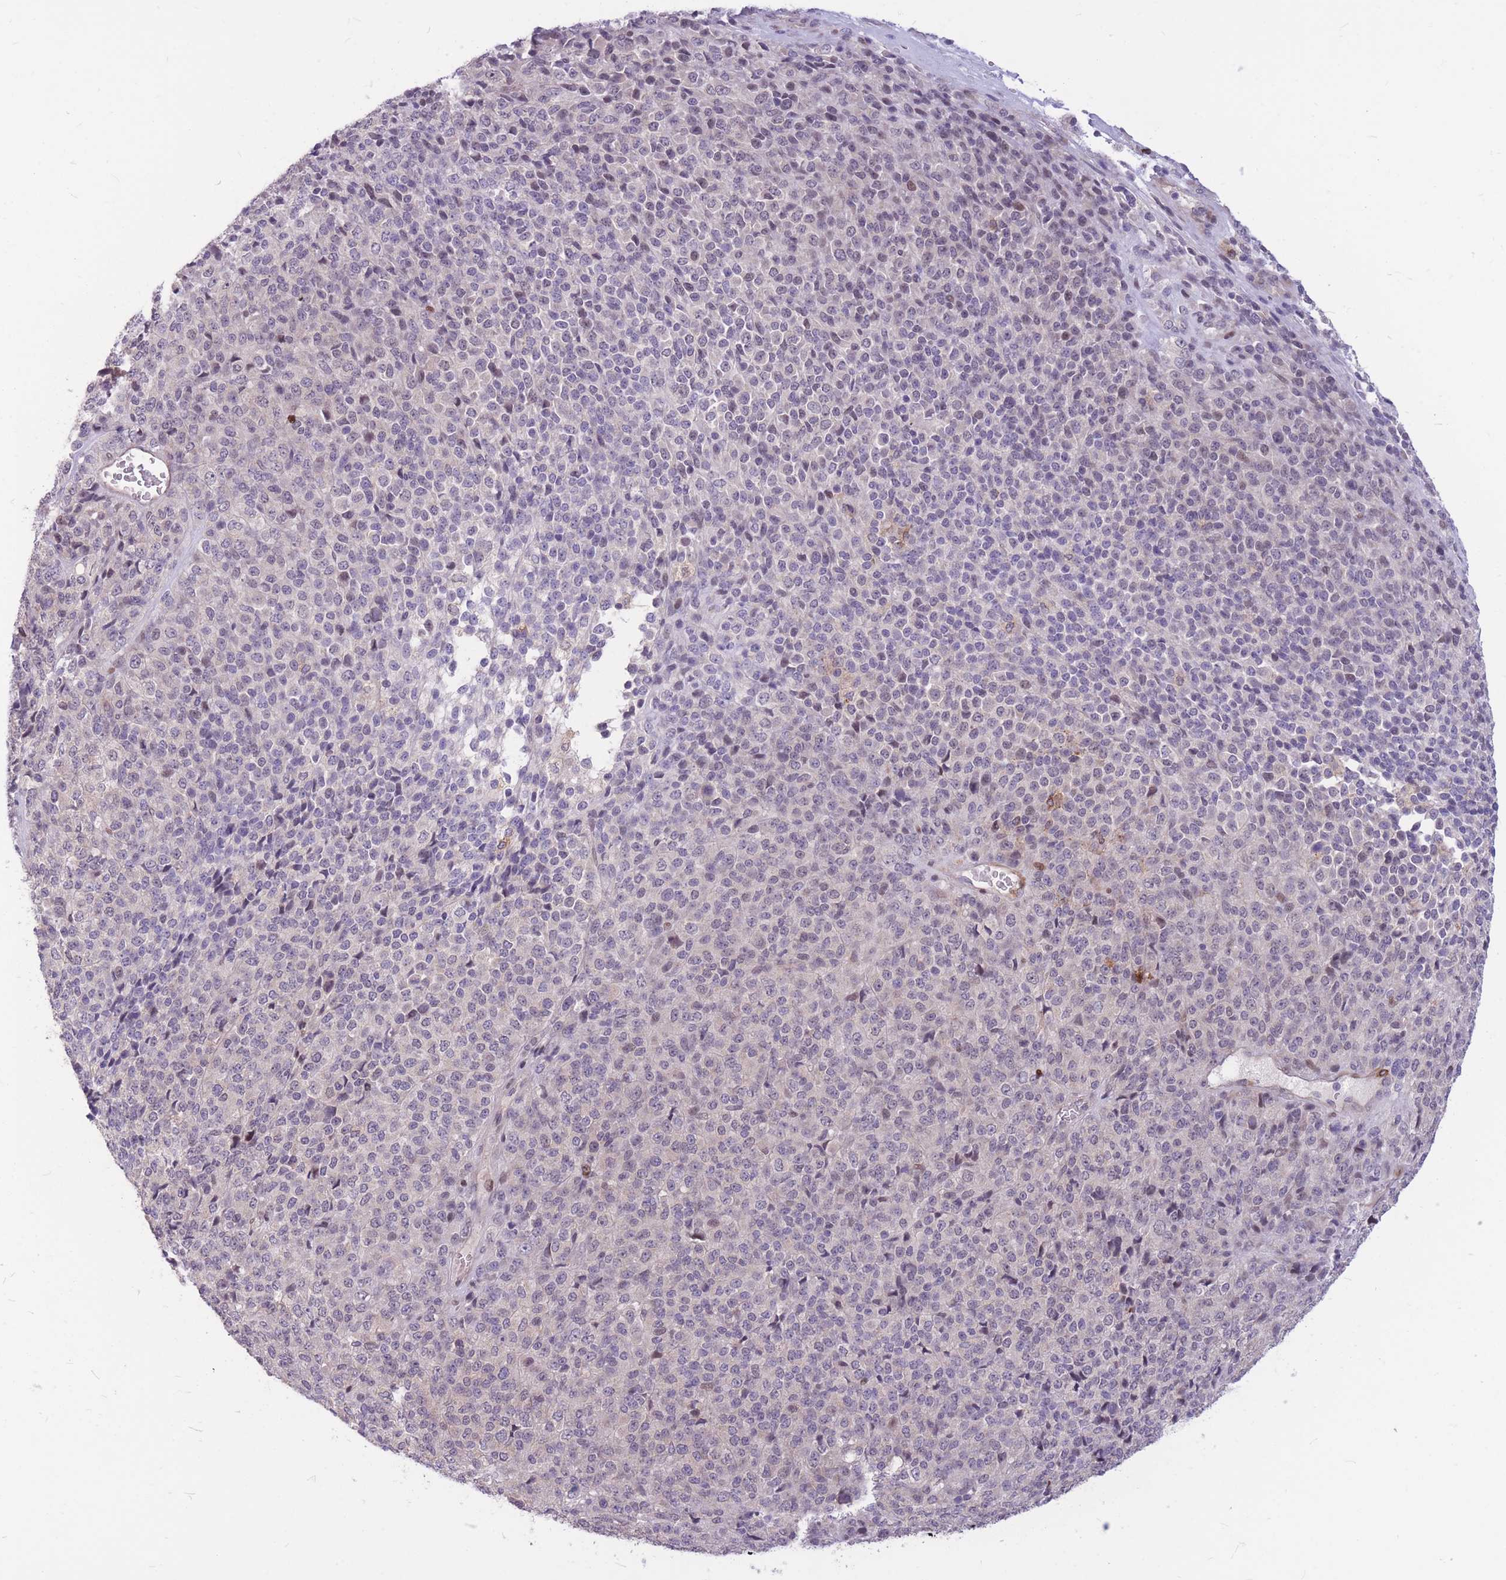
{"staining": {"intensity": "weak", "quantity": "<25%", "location": "nuclear"}, "tissue": "melanoma", "cell_type": "Tumor cells", "image_type": "cancer", "snomed": [{"axis": "morphology", "description": "Malignant melanoma, Metastatic site"}, {"axis": "topography", "description": "Brain"}], "caption": "A high-resolution image shows IHC staining of malignant melanoma (metastatic site), which shows no significant positivity in tumor cells. Nuclei are stained in blue.", "gene": "TCF20", "patient": {"sex": "female", "age": 56}}